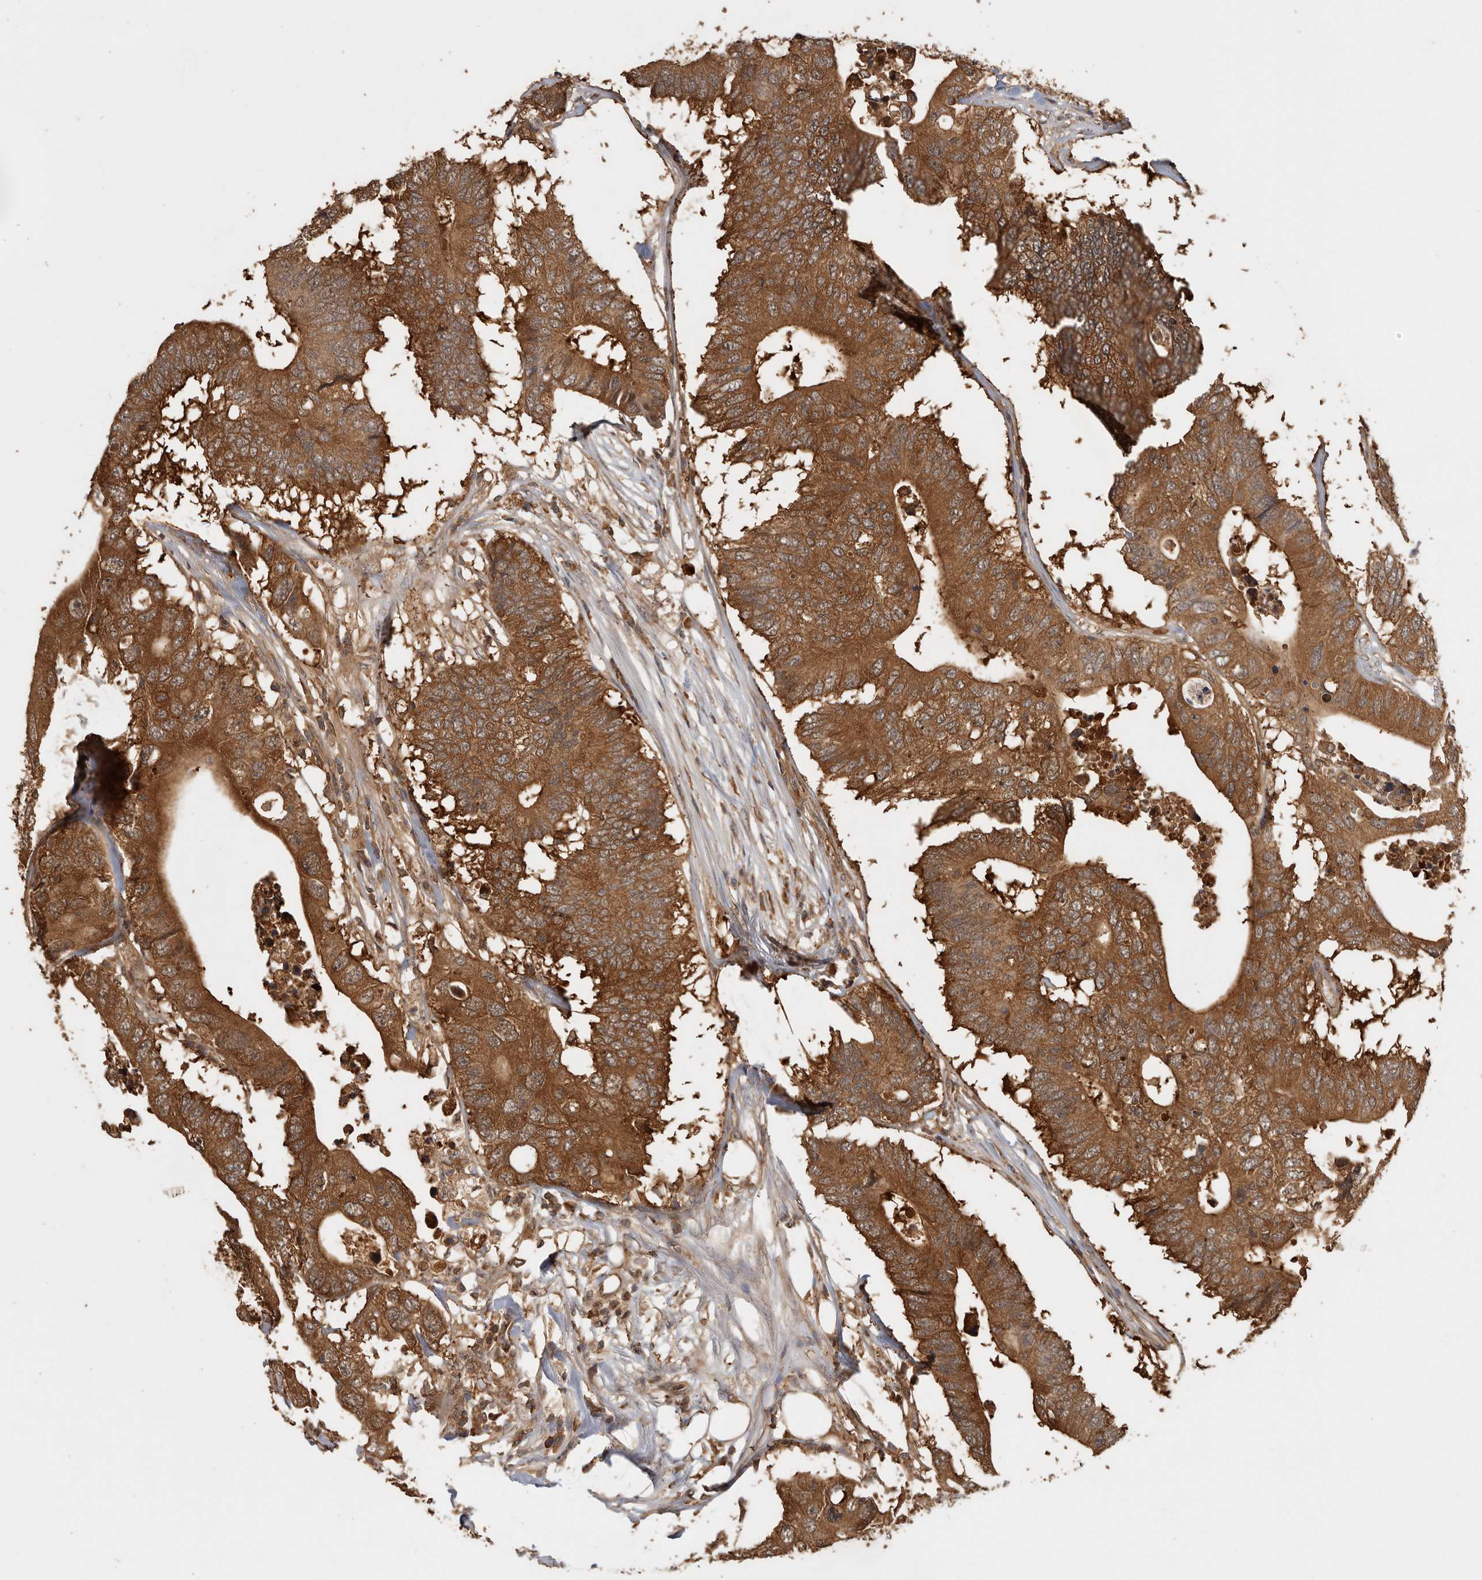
{"staining": {"intensity": "strong", "quantity": ">75%", "location": "cytoplasmic/membranous"}, "tissue": "colorectal cancer", "cell_type": "Tumor cells", "image_type": "cancer", "snomed": [{"axis": "morphology", "description": "Adenocarcinoma, NOS"}, {"axis": "topography", "description": "Colon"}], "caption": "Colorectal cancer (adenocarcinoma) tissue reveals strong cytoplasmic/membranous expression in about >75% of tumor cells", "gene": "CCT8", "patient": {"sex": "male", "age": 71}}